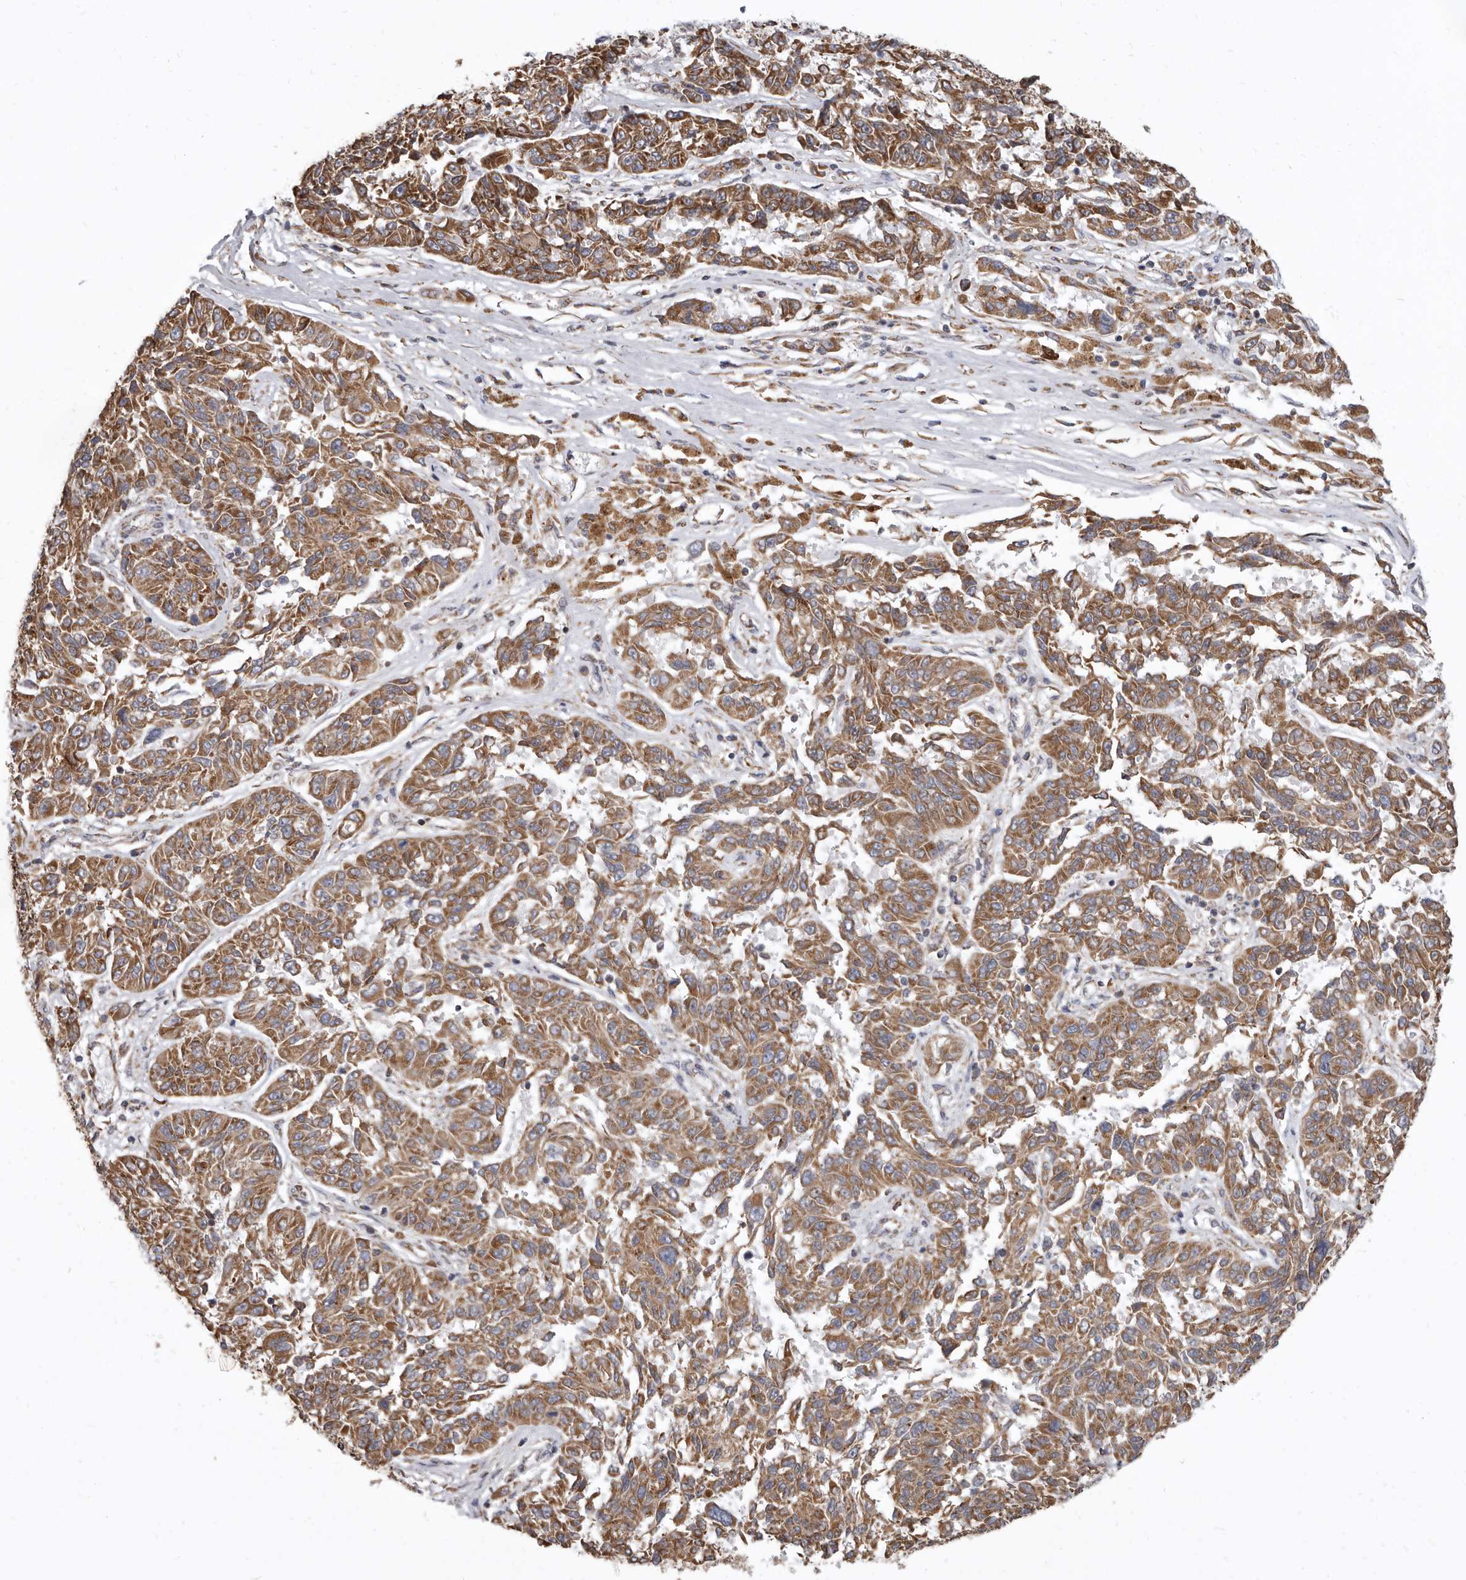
{"staining": {"intensity": "moderate", "quantity": ">75%", "location": "cytoplasmic/membranous"}, "tissue": "melanoma", "cell_type": "Tumor cells", "image_type": "cancer", "snomed": [{"axis": "morphology", "description": "Malignant melanoma, NOS"}, {"axis": "topography", "description": "Skin"}], "caption": "Immunohistochemistry (DAB) staining of melanoma exhibits moderate cytoplasmic/membranous protein expression in about >75% of tumor cells.", "gene": "CDK5RAP3", "patient": {"sex": "male", "age": 53}}